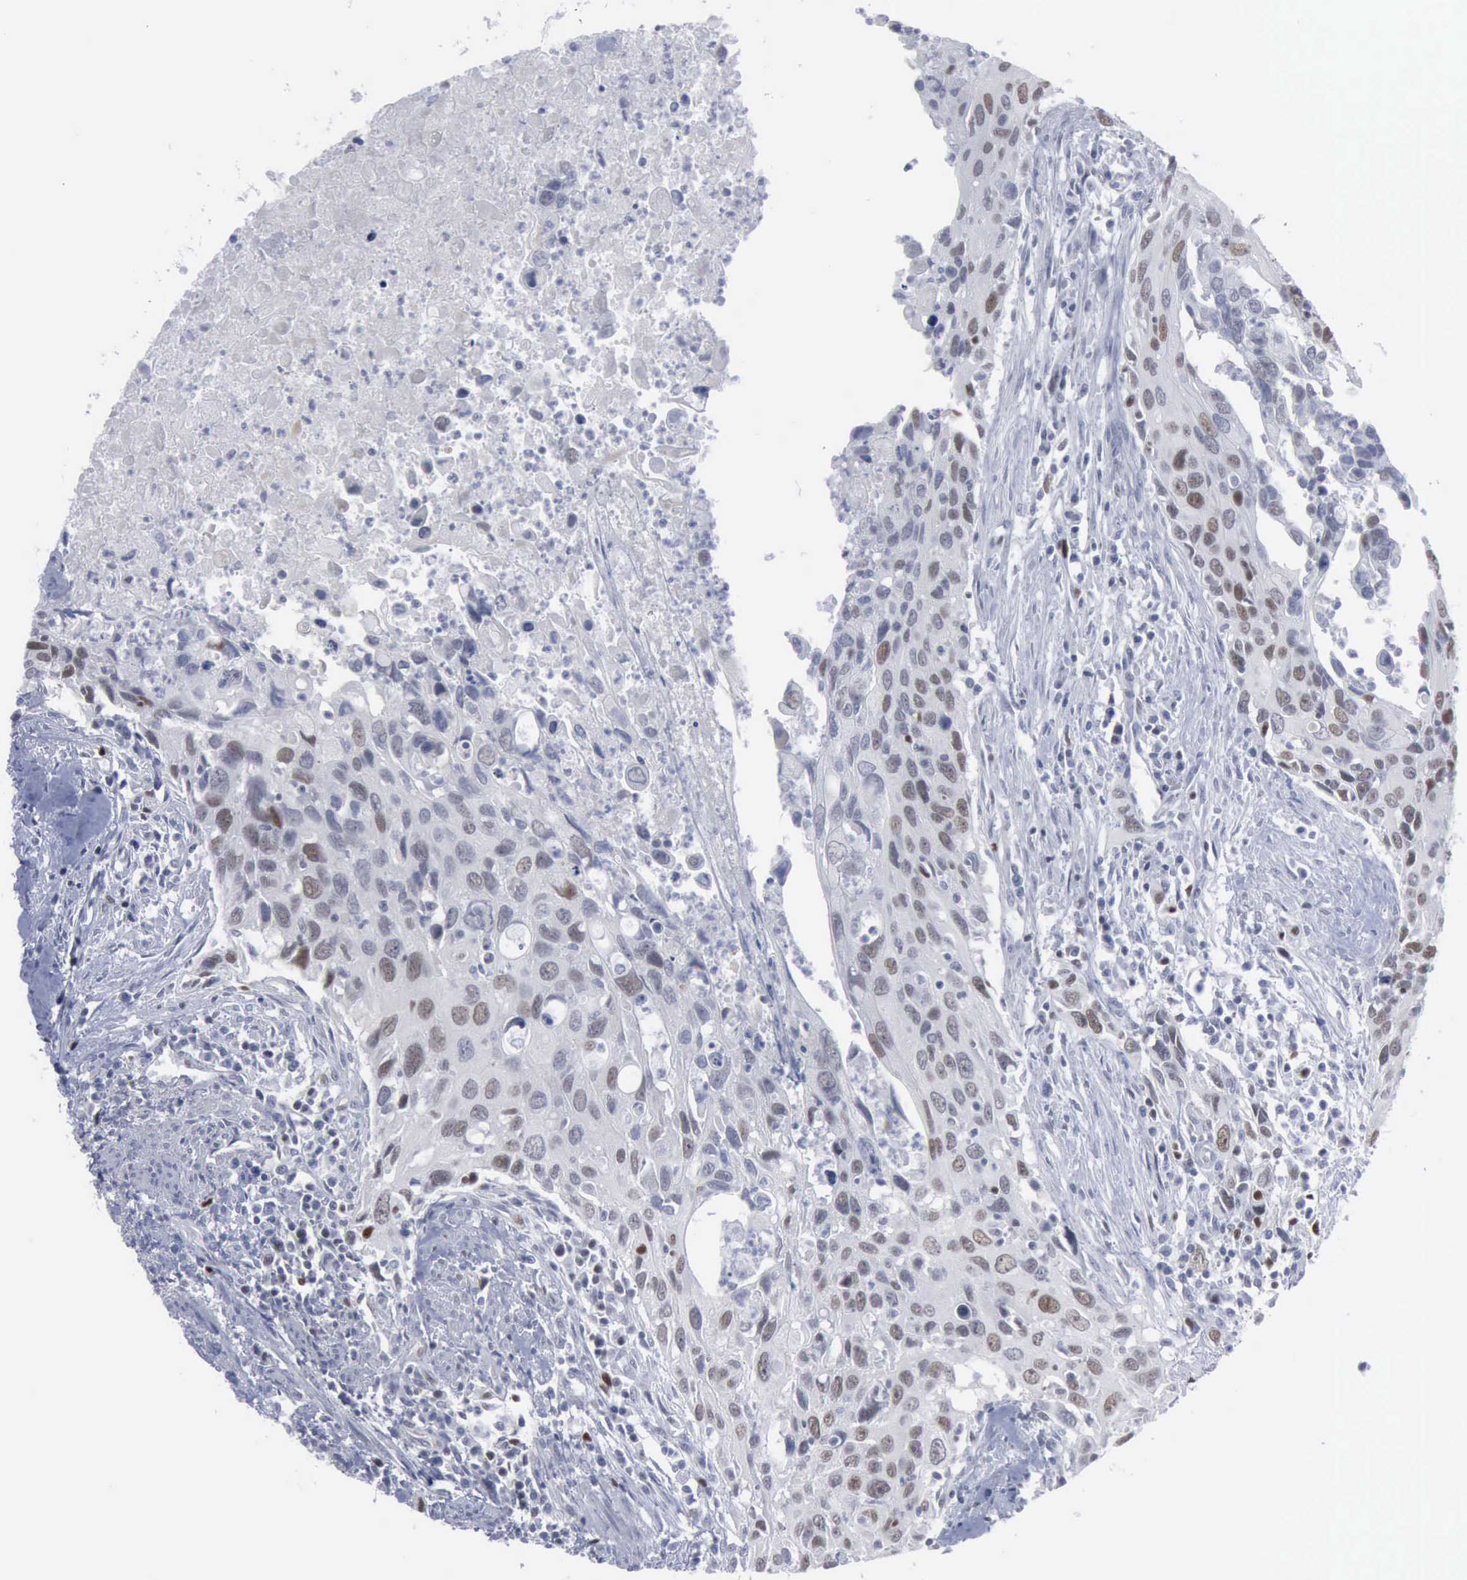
{"staining": {"intensity": "moderate", "quantity": "25%-75%", "location": "nuclear"}, "tissue": "urothelial cancer", "cell_type": "Tumor cells", "image_type": "cancer", "snomed": [{"axis": "morphology", "description": "Urothelial carcinoma, High grade"}, {"axis": "topography", "description": "Urinary bladder"}], "caption": "Brown immunohistochemical staining in urothelial cancer demonstrates moderate nuclear positivity in approximately 25%-75% of tumor cells.", "gene": "MCM5", "patient": {"sex": "male", "age": 71}}